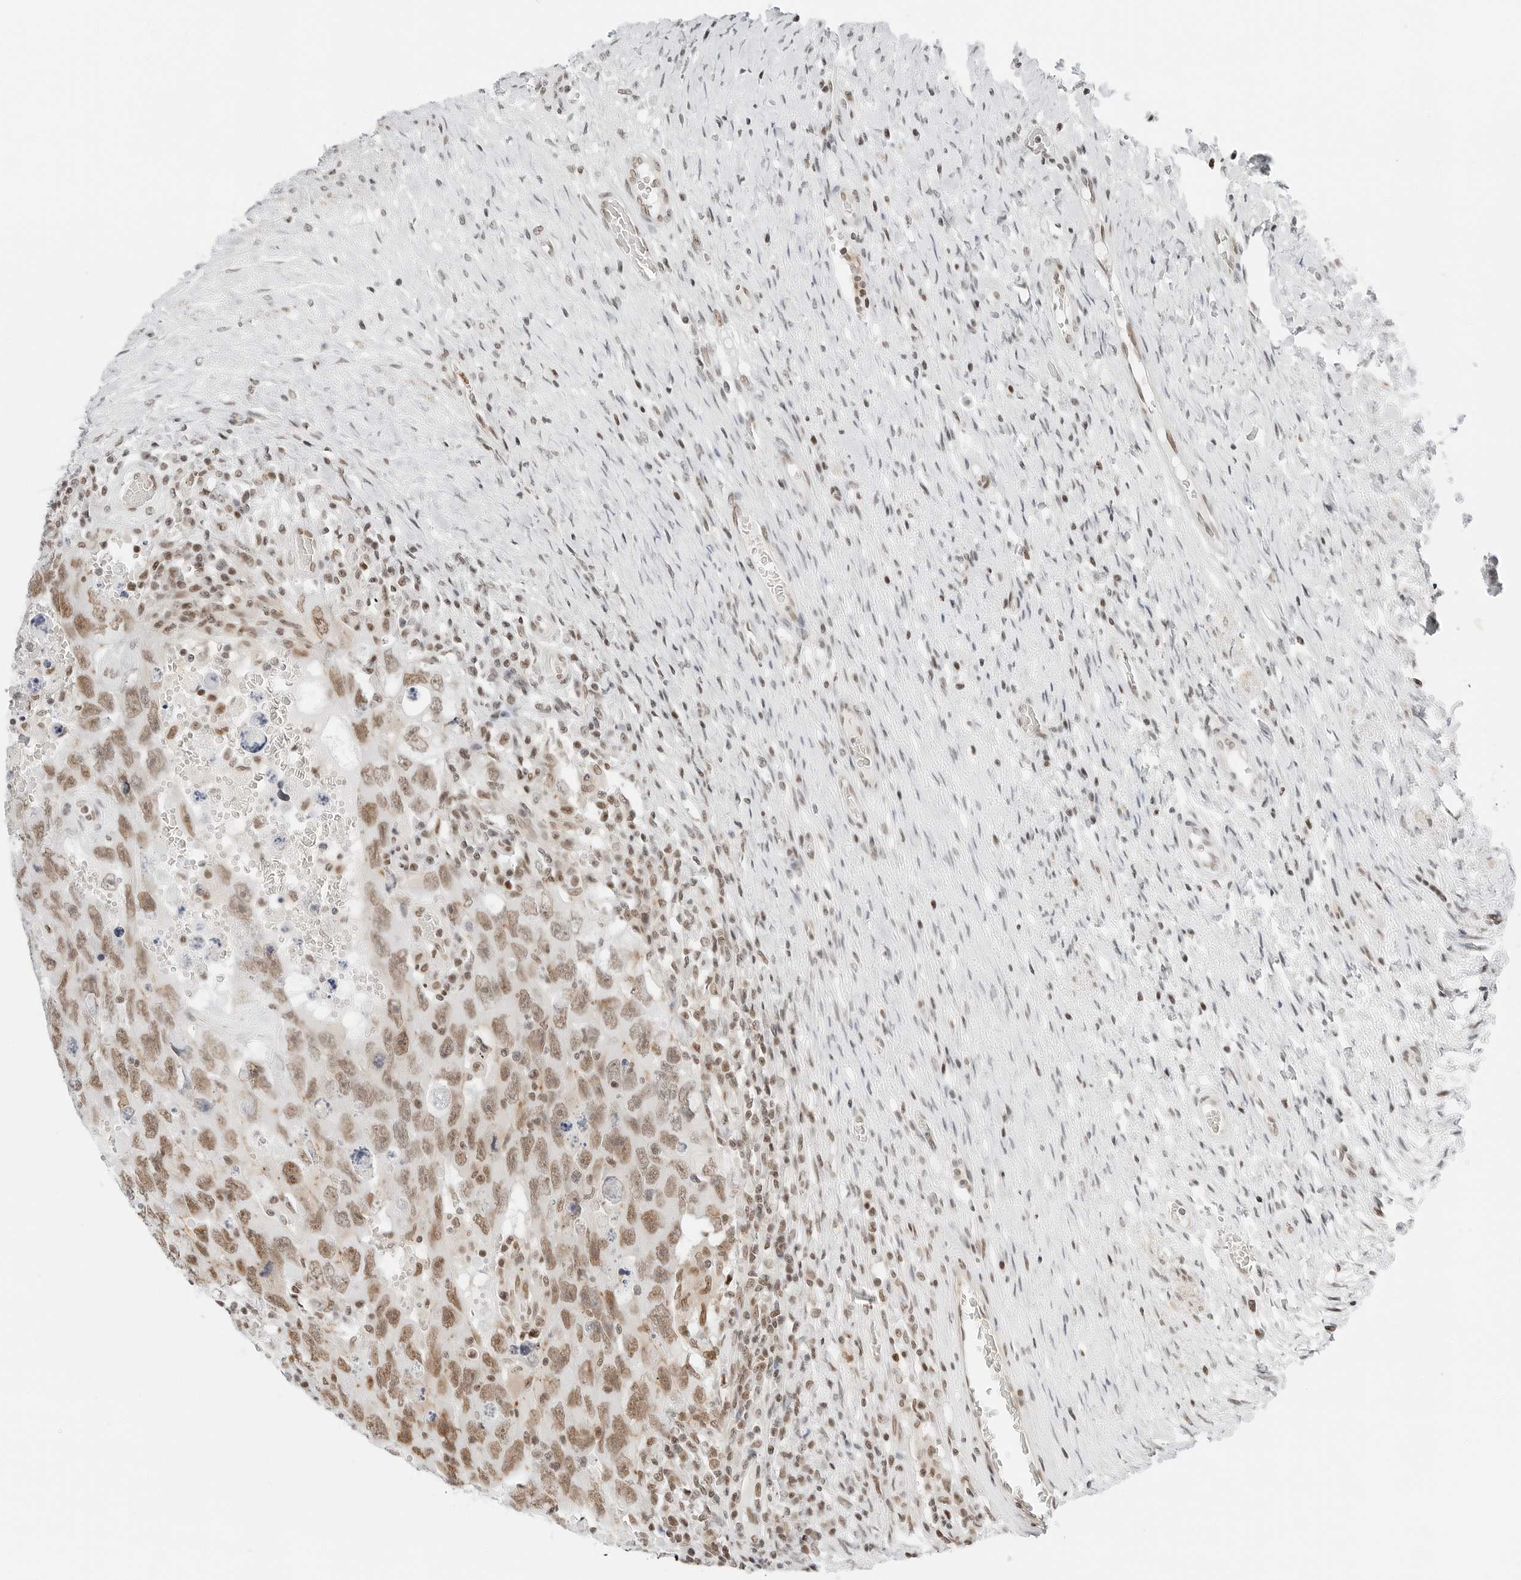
{"staining": {"intensity": "moderate", "quantity": ">75%", "location": "nuclear"}, "tissue": "testis cancer", "cell_type": "Tumor cells", "image_type": "cancer", "snomed": [{"axis": "morphology", "description": "Carcinoma, Embryonal, NOS"}, {"axis": "topography", "description": "Testis"}], "caption": "IHC of human testis cancer (embryonal carcinoma) exhibits medium levels of moderate nuclear staining in approximately >75% of tumor cells.", "gene": "CRTC2", "patient": {"sex": "male", "age": 26}}